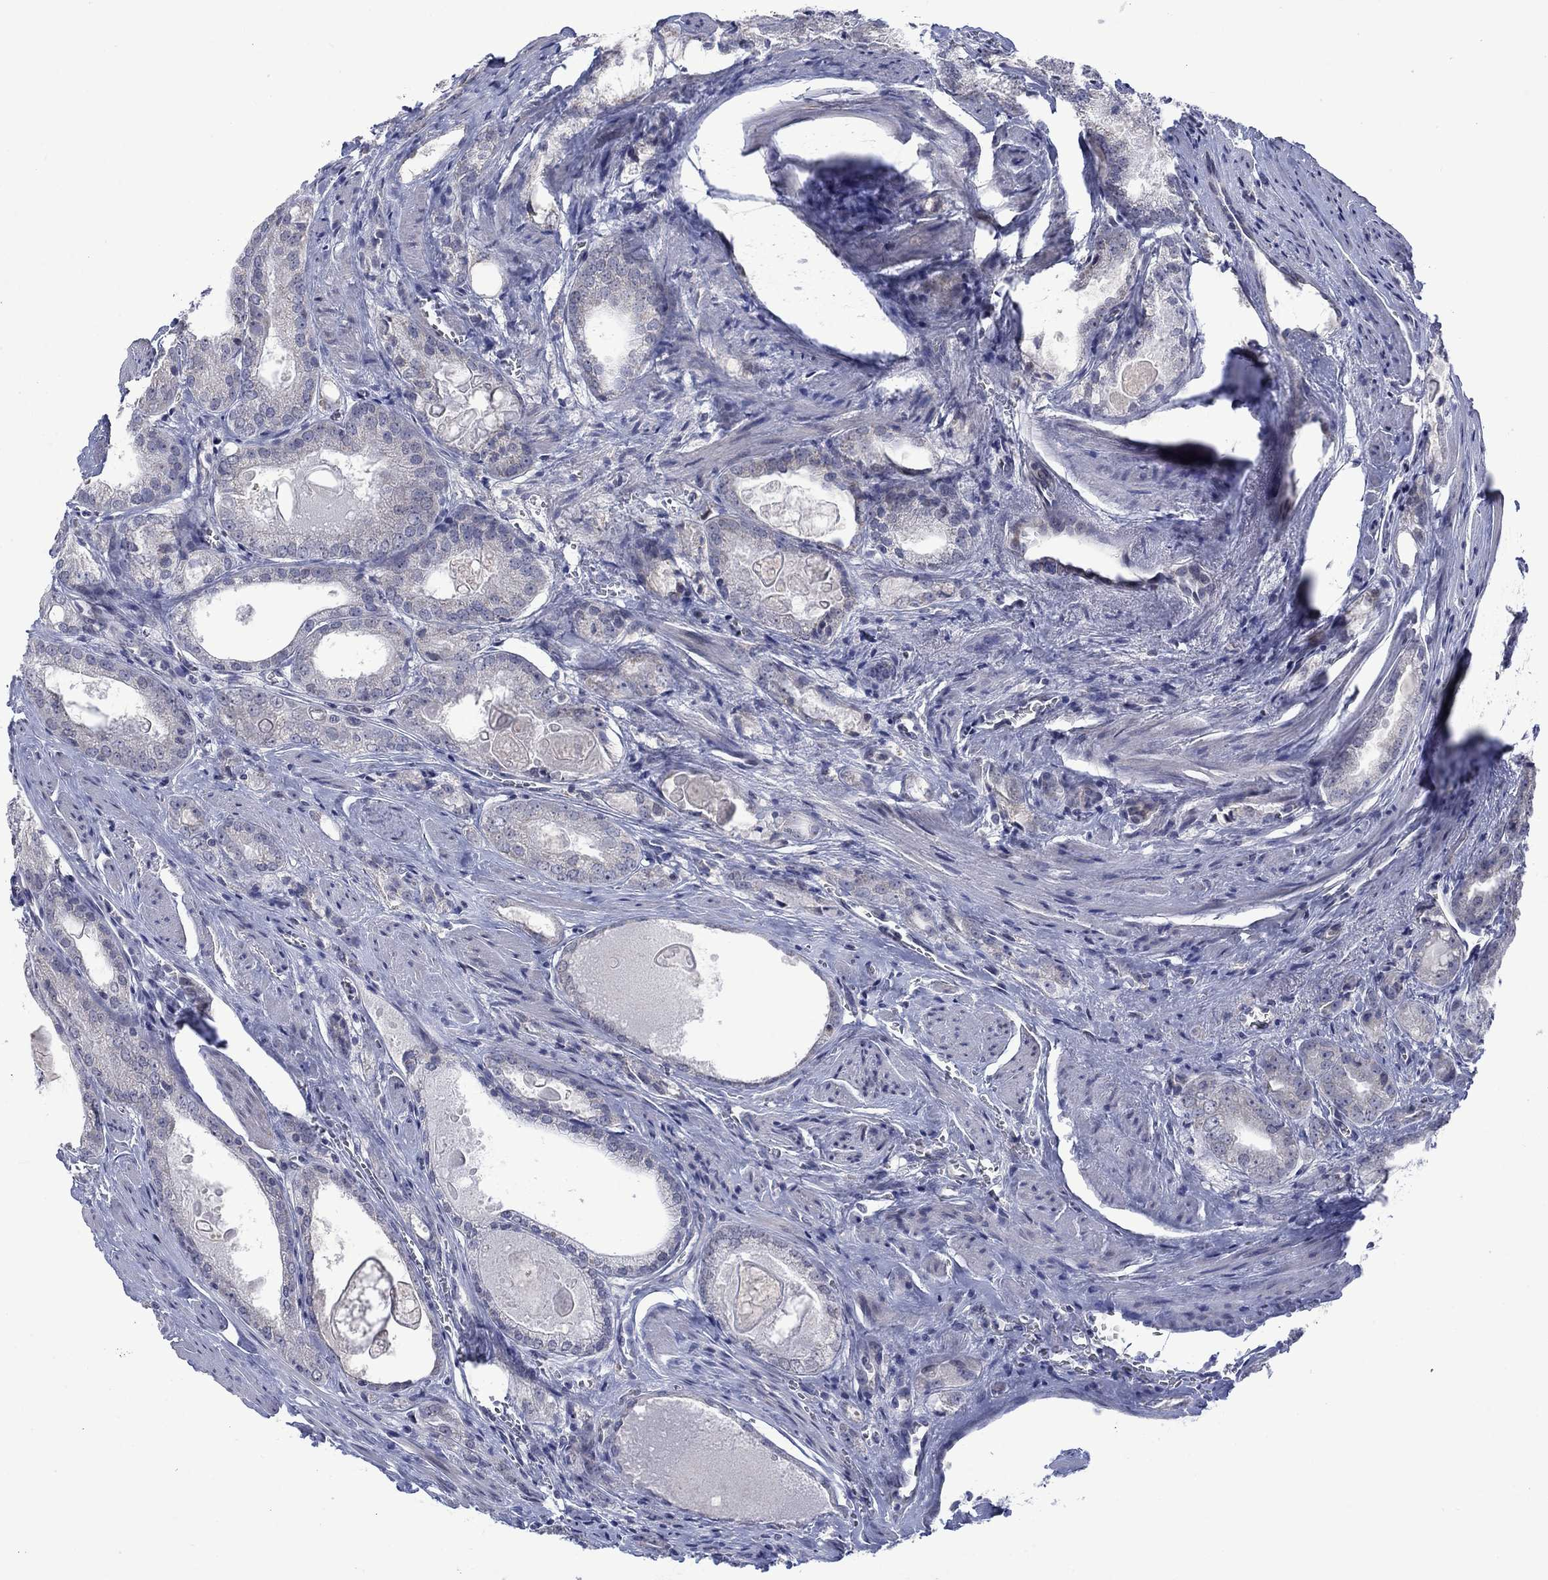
{"staining": {"intensity": "negative", "quantity": "none", "location": "none"}, "tissue": "prostate cancer", "cell_type": "Tumor cells", "image_type": "cancer", "snomed": [{"axis": "morphology", "description": "Adenocarcinoma, NOS"}, {"axis": "morphology", "description": "Adenocarcinoma, High grade"}, {"axis": "topography", "description": "Prostate"}], "caption": "Protein analysis of prostate adenocarcinoma exhibits no significant positivity in tumor cells. The staining is performed using DAB brown chromogen with nuclei counter-stained in using hematoxylin.", "gene": "KCNJ16", "patient": {"sex": "male", "age": 70}}